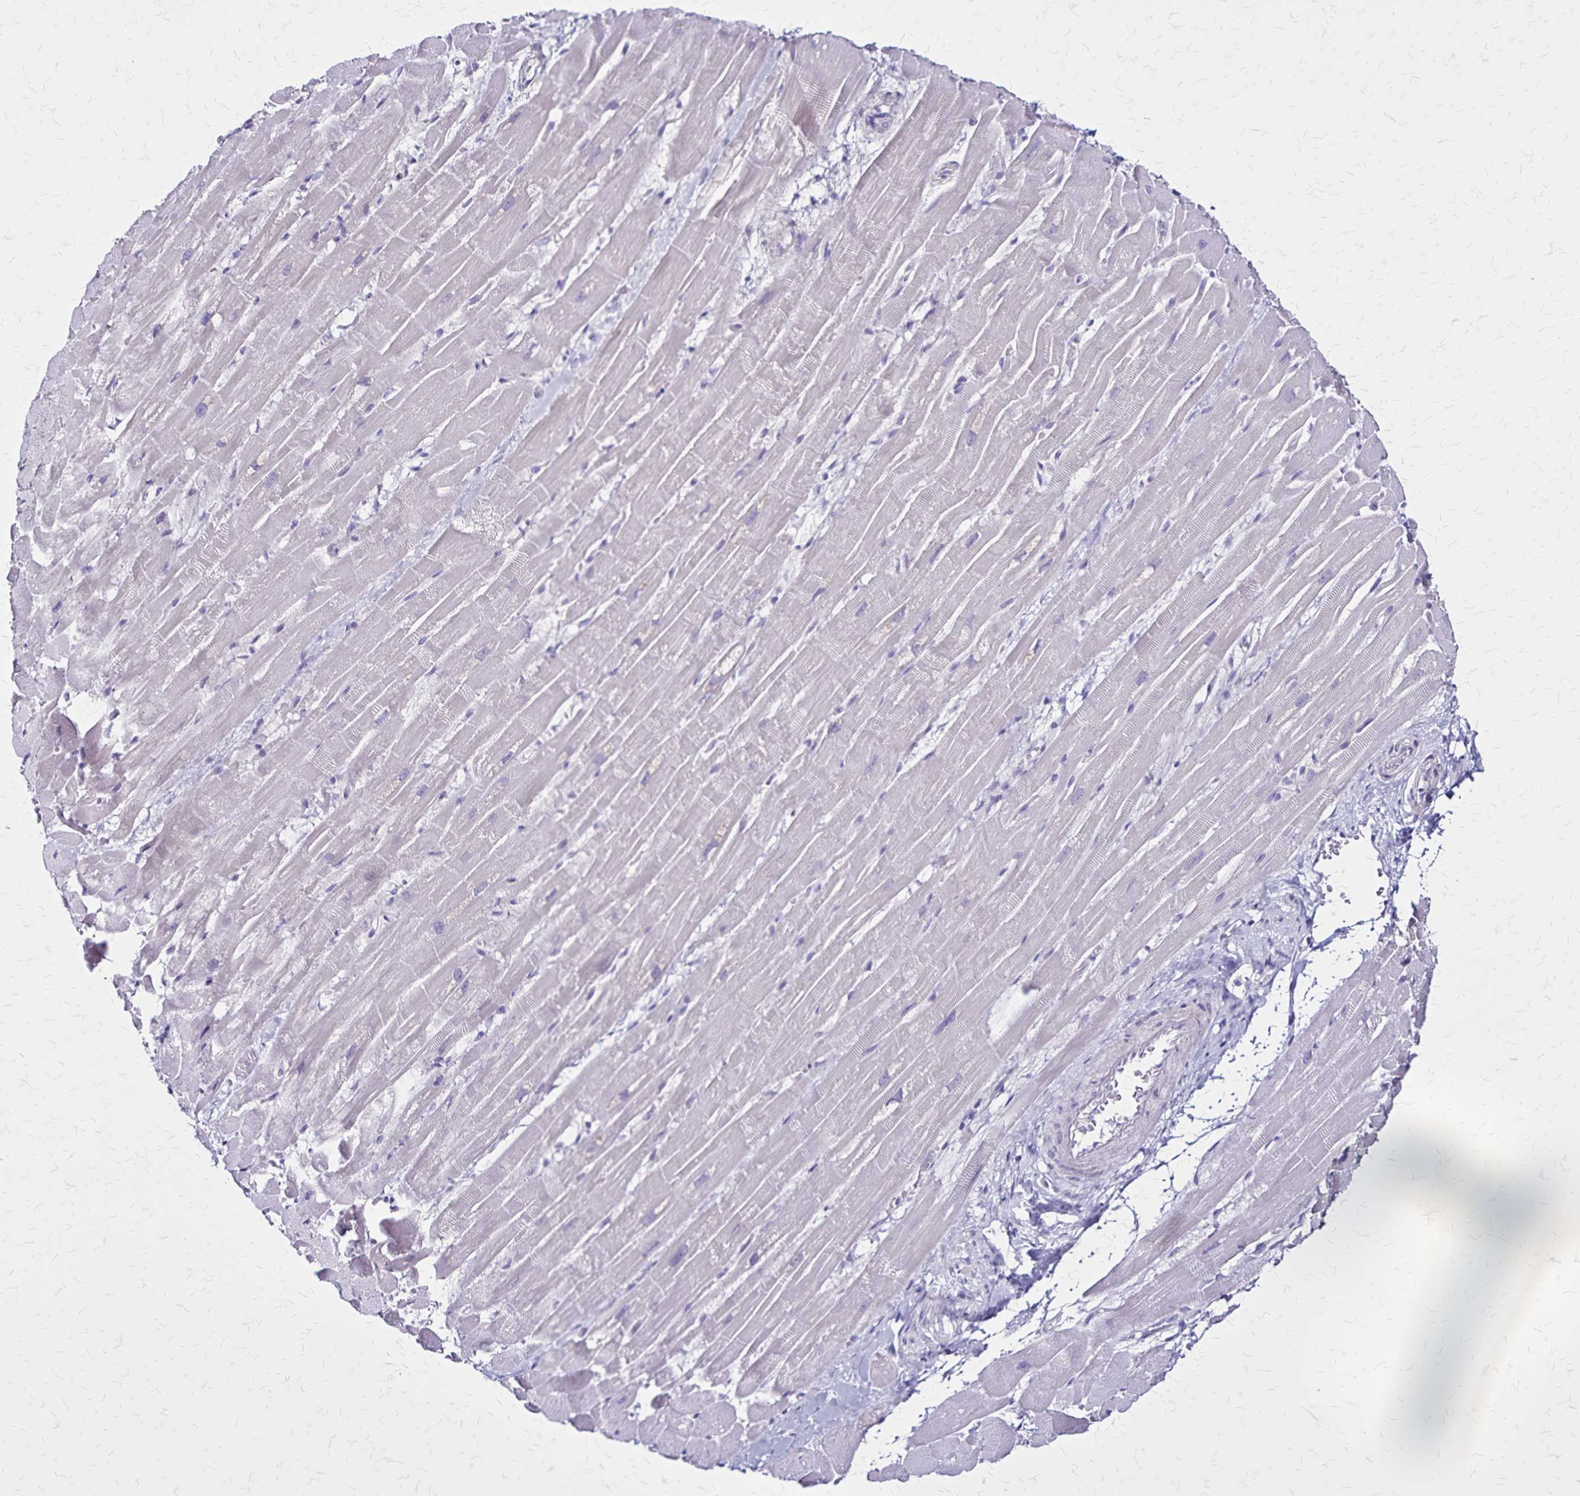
{"staining": {"intensity": "negative", "quantity": "none", "location": "none"}, "tissue": "heart muscle", "cell_type": "Cardiomyocytes", "image_type": "normal", "snomed": [{"axis": "morphology", "description": "Normal tissue, NOS"}, {"axis": "topography", "description": "Heart"}], "caption": "Cardiomyocytes are negative for brown protein staining in normal heart muscle. Brightfield microscopy of immunohistochemistry (IHC) stained with DAB (brown) and hematoxylin (blue), captured at high magnification.", "gene": "PLXNA4", "patient": {"sex": "male", "age": 37}}